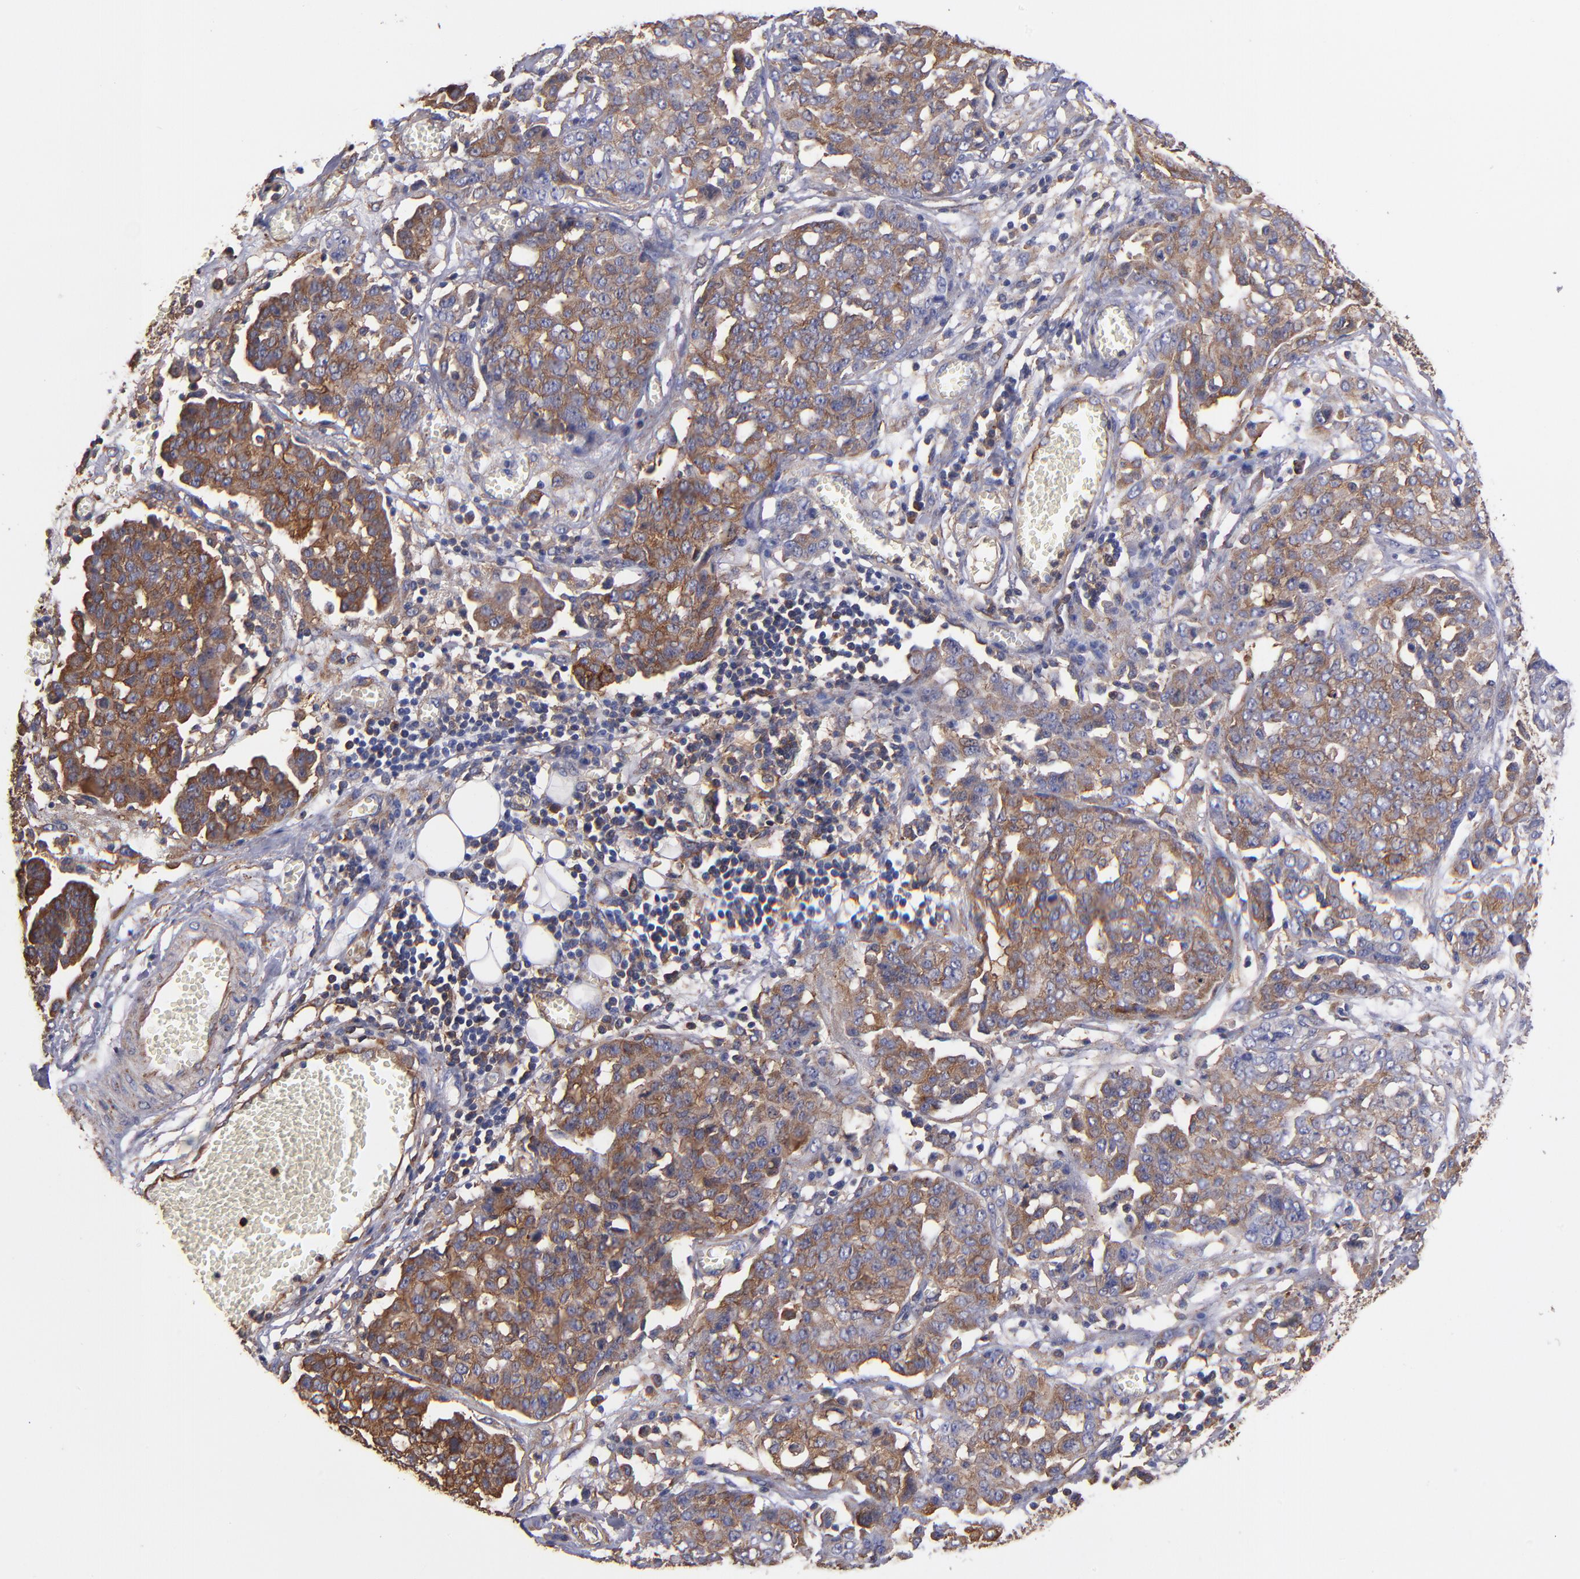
{"staining": {"intensity": "moderate", "quantity": "25%-75%", "location": "cytoplasmic/membranous"}, "tissue": "ovarian cancer", "cell_type": "Tumor cells", "image_type": "cancer", "snomed": [{"axis": "morphology", "description": "Cystadenocarcinoma, serous, NOS"}, {"axis": "topography", "description": "Soft tissue"}, {"axis": "topography", "description": "Ovary"}], "caption": "Ovarian cancer (serous cystadenocarcinoma) was stained to show a protein in brown. There is medium levels of moderate cytoplasmic/membranous expression in approximately 25%-75% of tumor cells.", "gene": "MVP", "patient": {"sex": "female", "age": 57}}